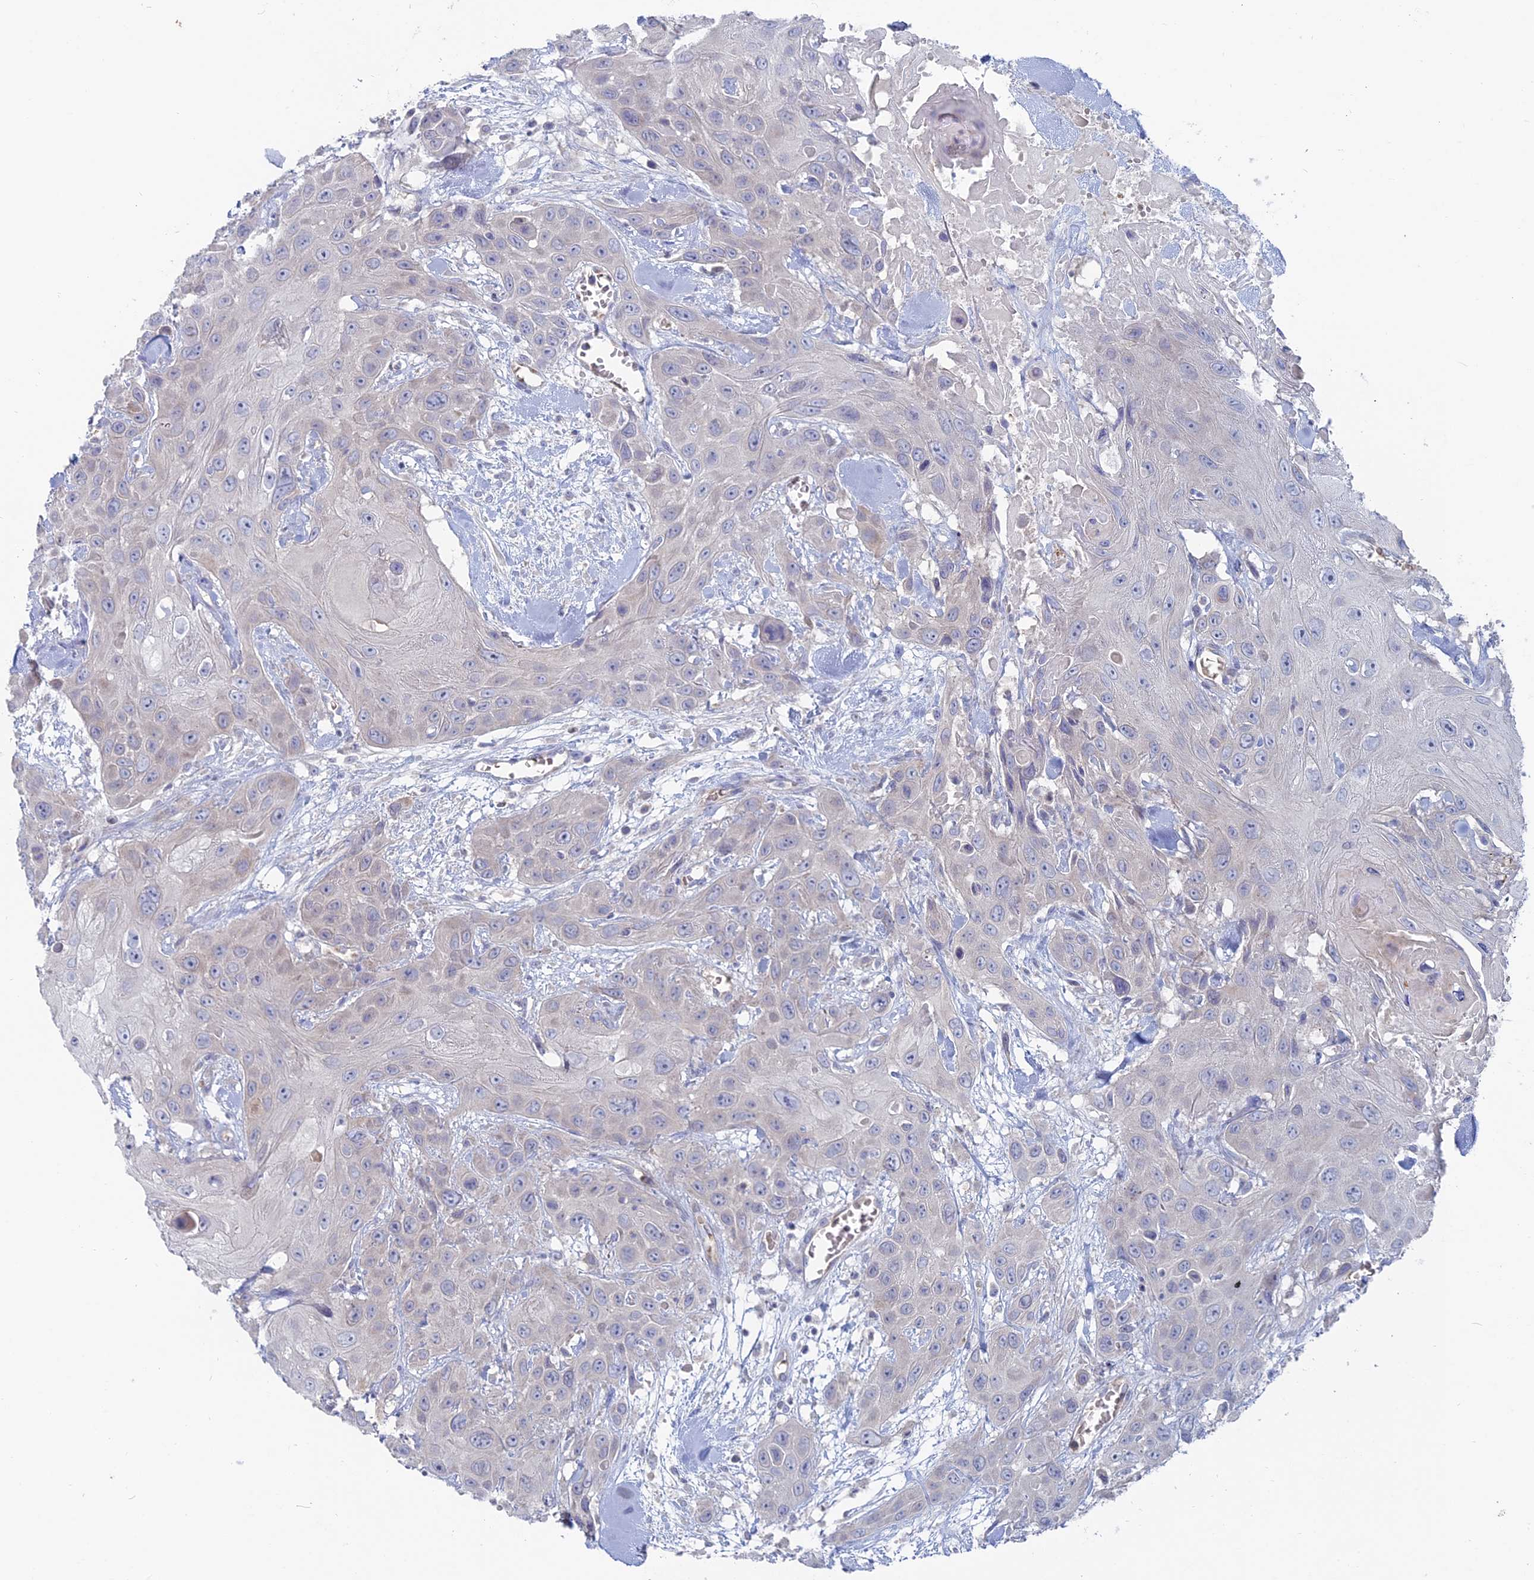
{"staining": {"intensity": "negative", "quantity": "none", "location": "none"}, "tissue": "head and neck cancer", "cell_type": "Tumor cells", "image_type": "cancer", "snomed": [{"axis": "morphology", "description": "Squamous cell carcinoma, NOS"}, {"axis": "topography", "description": "Head-Neck"}], "caption": "A micrograph of head and neck cancer (squamous cell carcinoma) stained for a protein shows no brown staining in tumor cells.", "gene": "TBC1D30", "patient": {"sex": "male", "age": 81}}